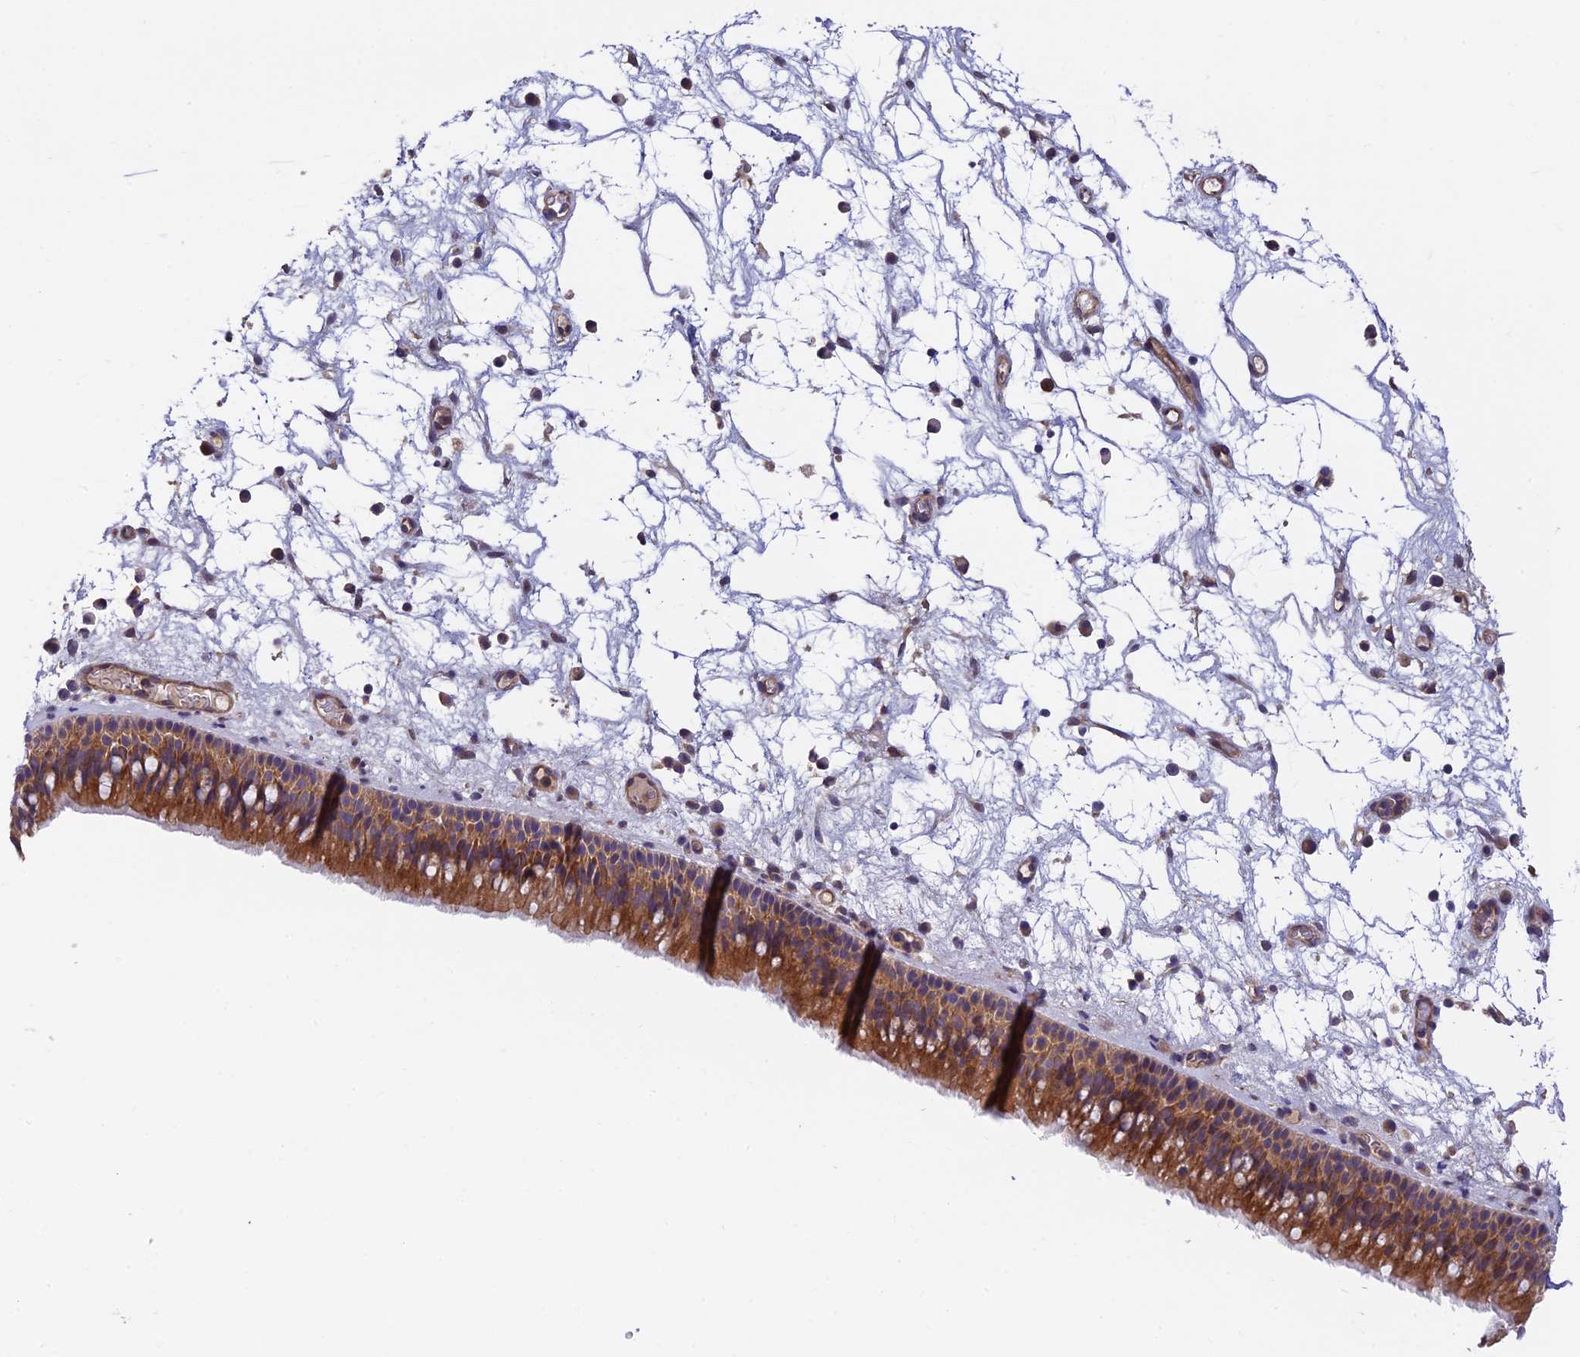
{"staining": {"intensity": "strong", "quantity": ">75%", "location": "cytoplasmic/membranous"}, "tissue": "nasopharynx", "cell_type": "Respiratory epithelial cells", "image_type": "normal", "snomed": [{"axis": "morphology", "description": "Normal tissue, NOS"}, {"axis": "morphology", "description": "Inflammation, NOS"}, {"axis": "morphology", "description": "Malignant melanoma, Metastatic site"}, {"axis": "topography", "description": "Nasopharynx"}], "caption": "This photomicrograph demonstrates immunohistochemistry (IHC) staining of normal nasopharynx, with high strong cytoplasmic/membranous staining in approximately >75% of respiratory epithelial cells.", "gene": "ADAMTS15", "patient": {"sex": "male", "age": 70}}